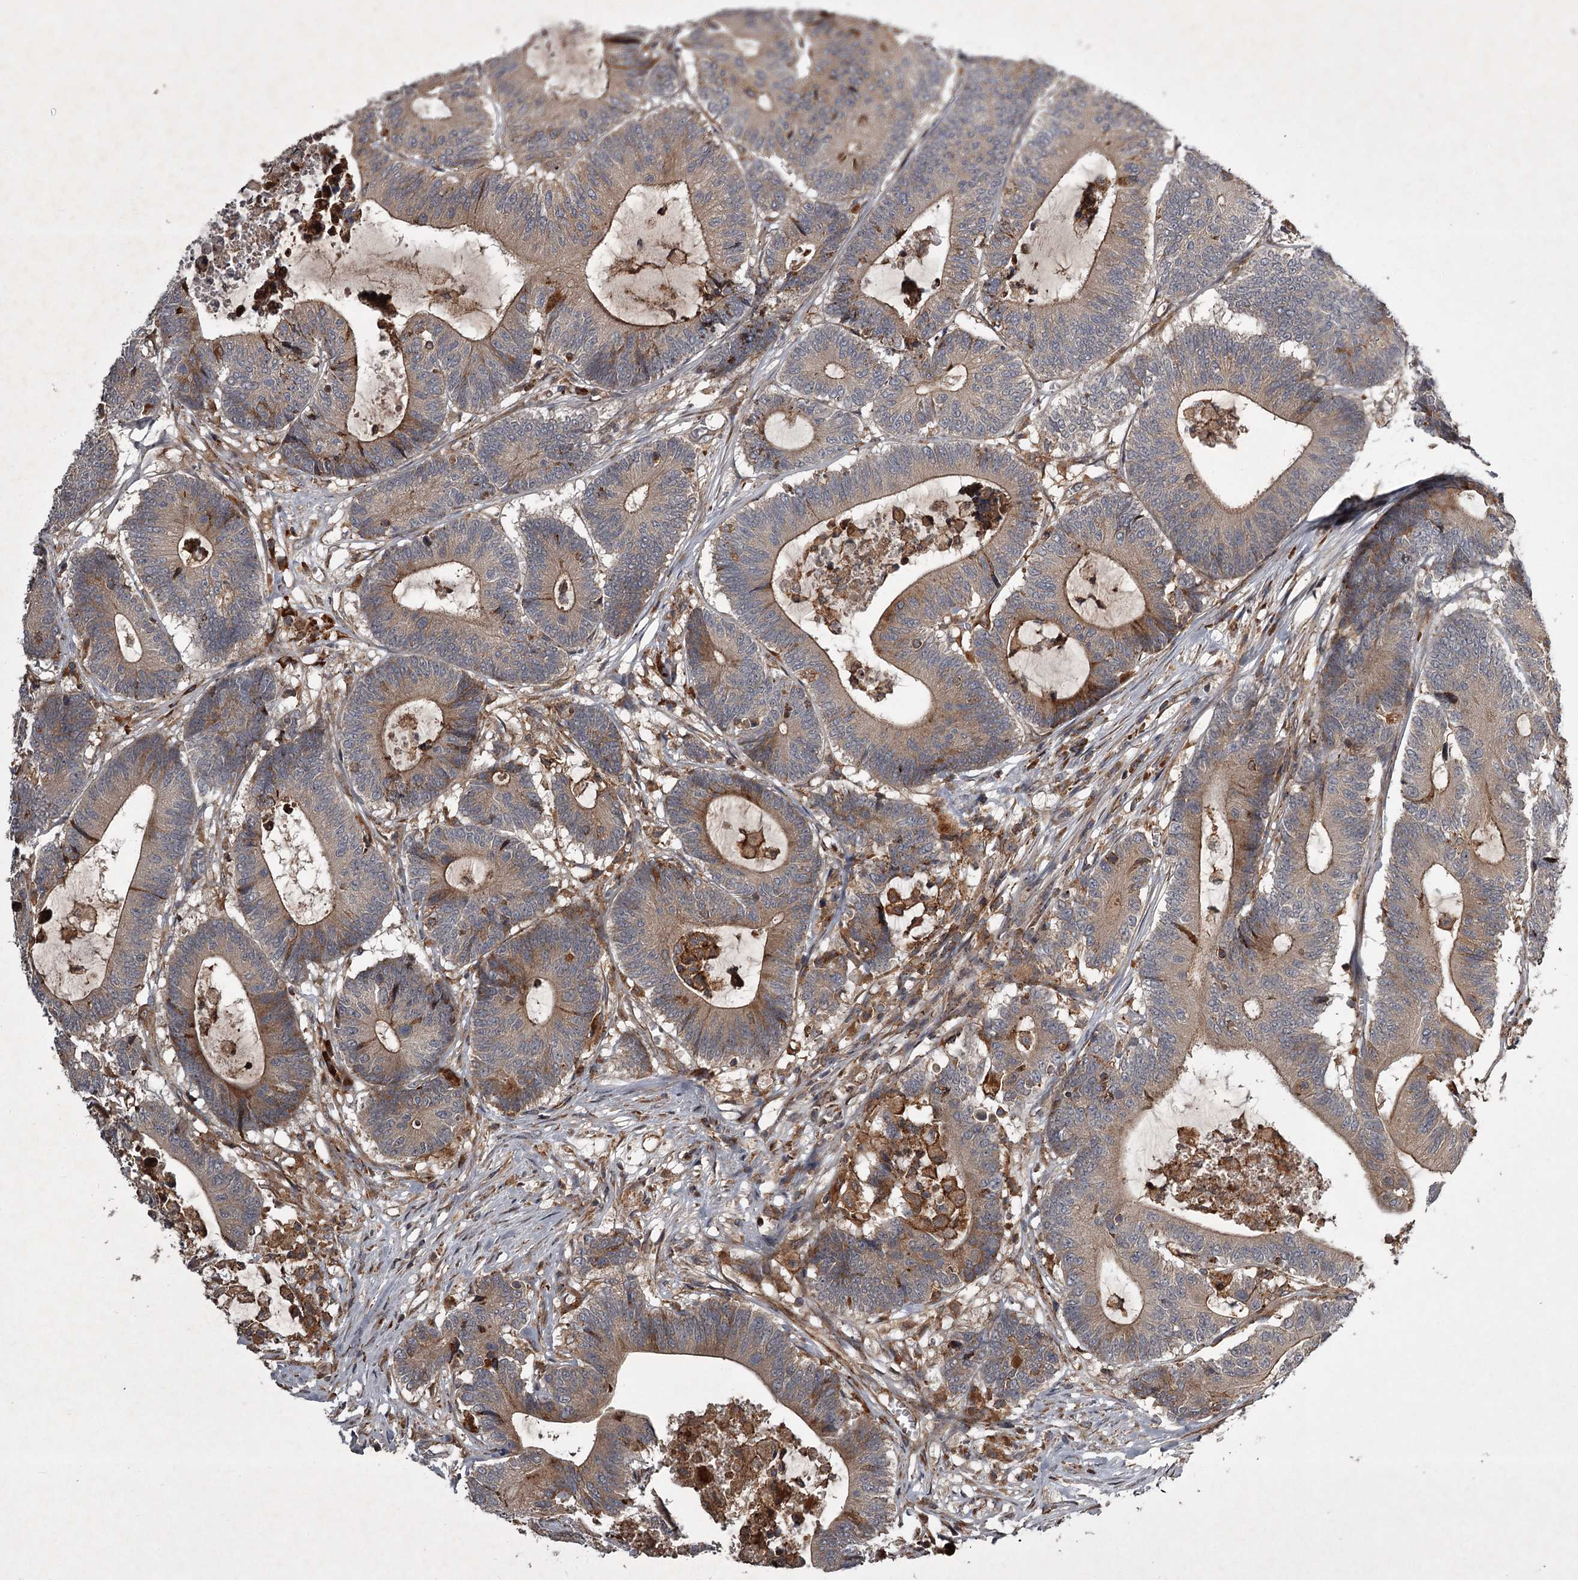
{"staining": {"intensity": "moderate", "quantity": ">75%", "location": "cytoplasmic/membranous"}, "tissue": "colorectal cancer", "cell_type": "Tumor cells", "image_type": "cancer", "snomed": [{"axis": "morphology", "description": "Adenocarcinoma, NOS"}, {"axis": "topography", "description": "Colon"}], "caption": "Moderate cytoplasmic/membranous protein positivity is present in about >75% of tumor cells in colorectal cancer (adenocarcinoma). The protein of interest is shown in brown color, while the nuclei are stained blue.", "gene": "UNC93B1", "patient": {"sex": "female", "age": 84}}